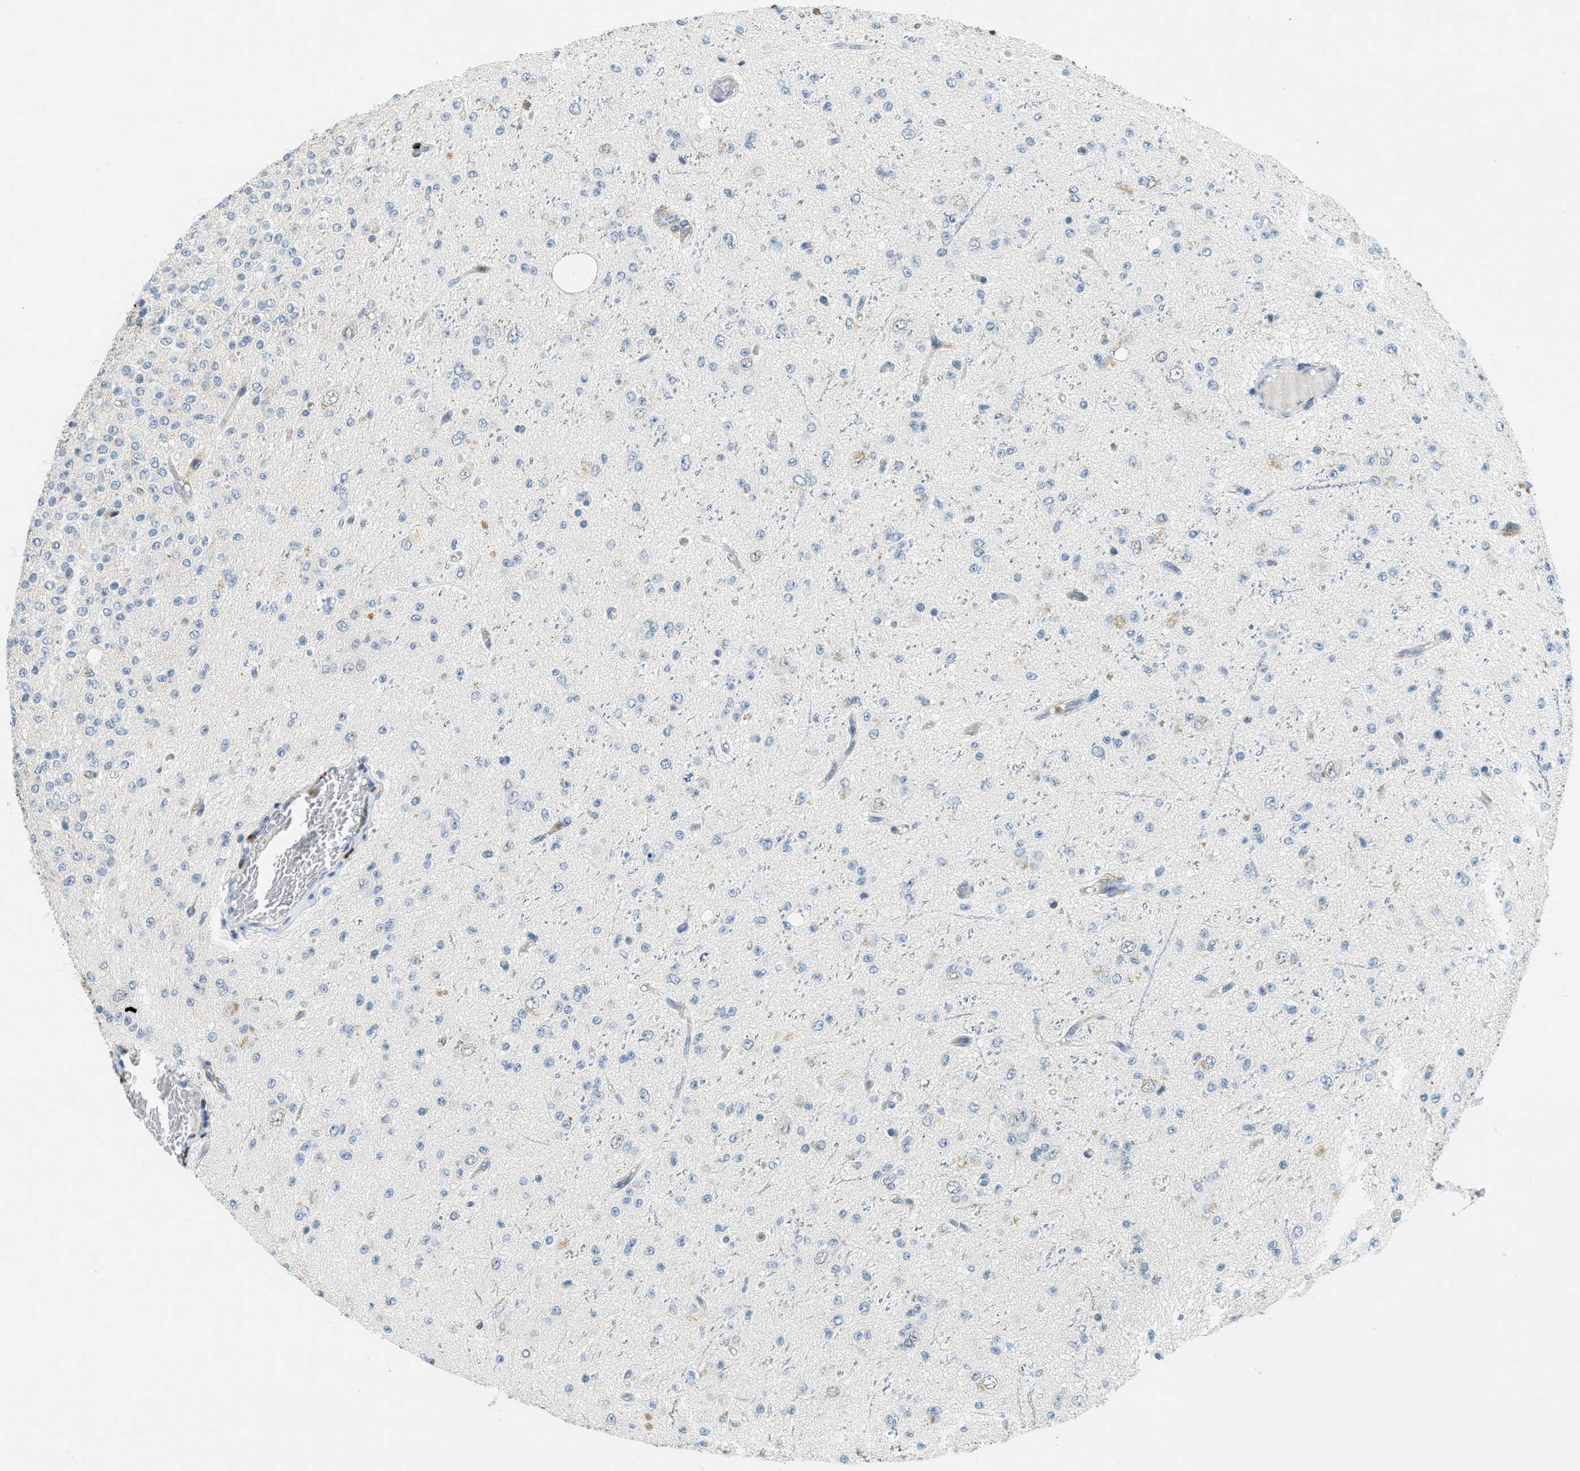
{"staining": {"intensity": "negative", "quantity": "none", "location": "none"}, "tissue": "glioma", "cell_type": "Tumor cells", "image_type": "cancer", "snomed": [{"axis": "morphology", "description": "Glioma, malignant, High grade"}, {"axis": "topography", "description": "pancreas cauda"}], "caption": "An IHC photomicrograph of glioma is shown. There is no staining in tumor cells of glioma. The staining is performed using DAB brown chromogen with nuclei counter-stained in using hematoxylin.", "gene": "FYN", "patient": {"sex": "male", "age": 60}}